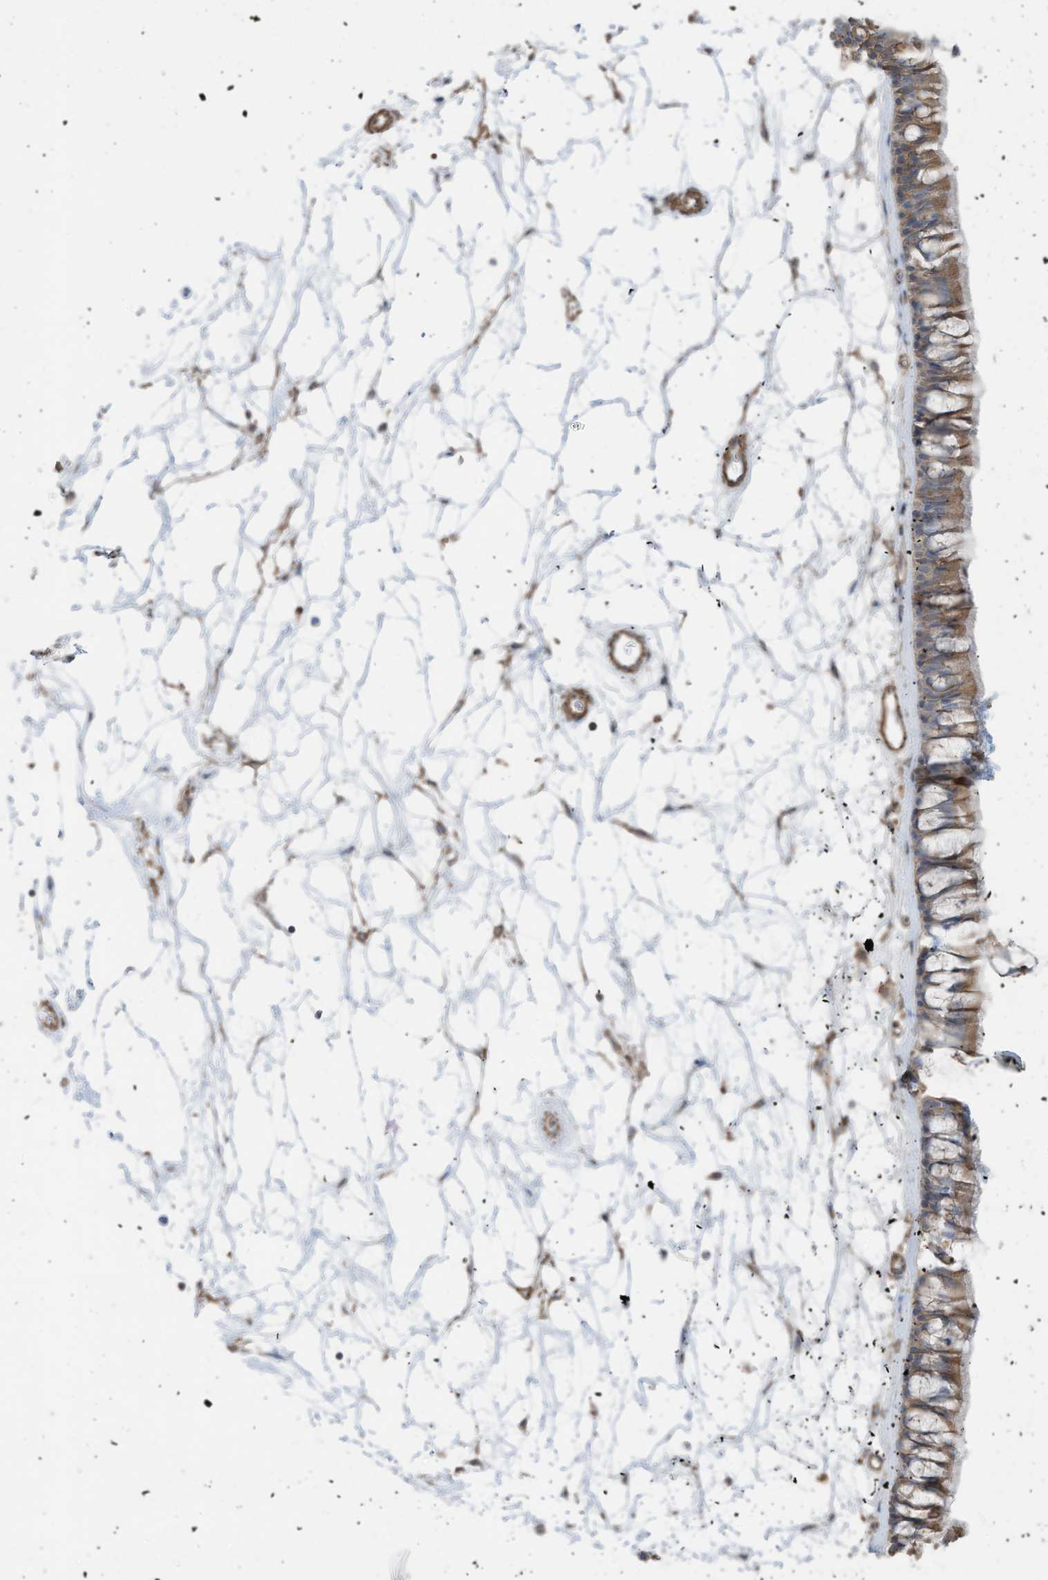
{"staining": {"intensity": "moderate", "quantity": "25%-75%", "location": "cytoplasmic/membranous"}, "tissue": "nasopharynx", "cell_type": "Respiratory epithelial cells", "image_type": "normal", "snomed": [{"axis": "morphology", "description": "Normal tissue, NOS"}, {"axis": "topography", "description": "Nasopharynx"}], "caption": "IHC (DAB) staining of unremarkable human nasopharynx exhibits moderate cytoplasmic/membranous protein staining in approximately 25%-75% of respiratory epithelial cells.", "gene": "SLC17A7", "patient": {"sex": "male", "age": 64}}